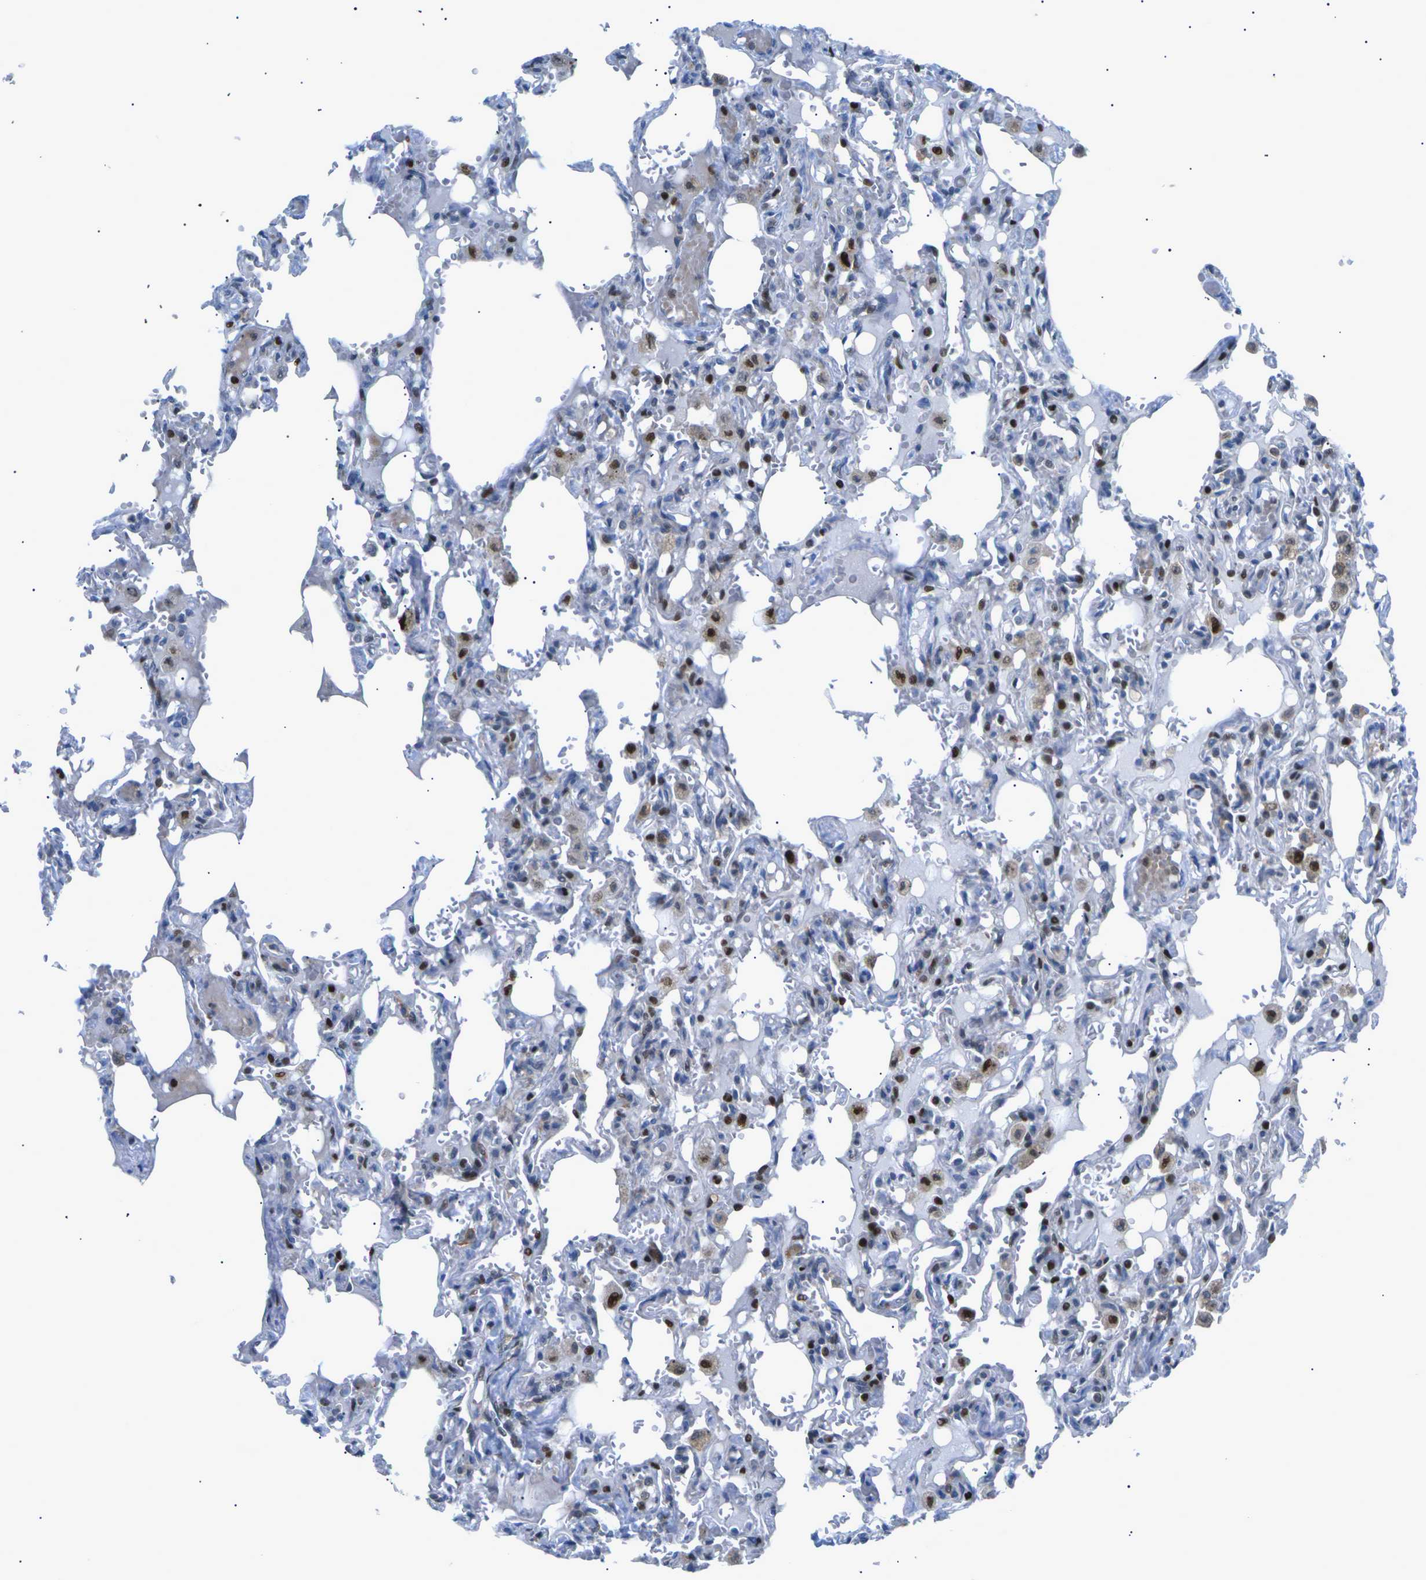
{"staining": {"intensity": "strong", "quantity": "<25%", "location": "nuclear"}, "tissue": "lung", "cell_type": "Alveolar cells", "image_type": "normal", "snomed": [{"axis": "morphology", "description": "Normal tissue, NOS"}, {"axis": "topography", "description": "Lung"}], "caption": "This image shows unremarkable lung stained with immunohistochemistry to label a protein in brown. The nuclear of alveolar cells show strong positivity for the protein. Nuclei are counter-stained blue.", "gene": "RPS6KA3", "patient": {"sex": "male", "age": 21}}